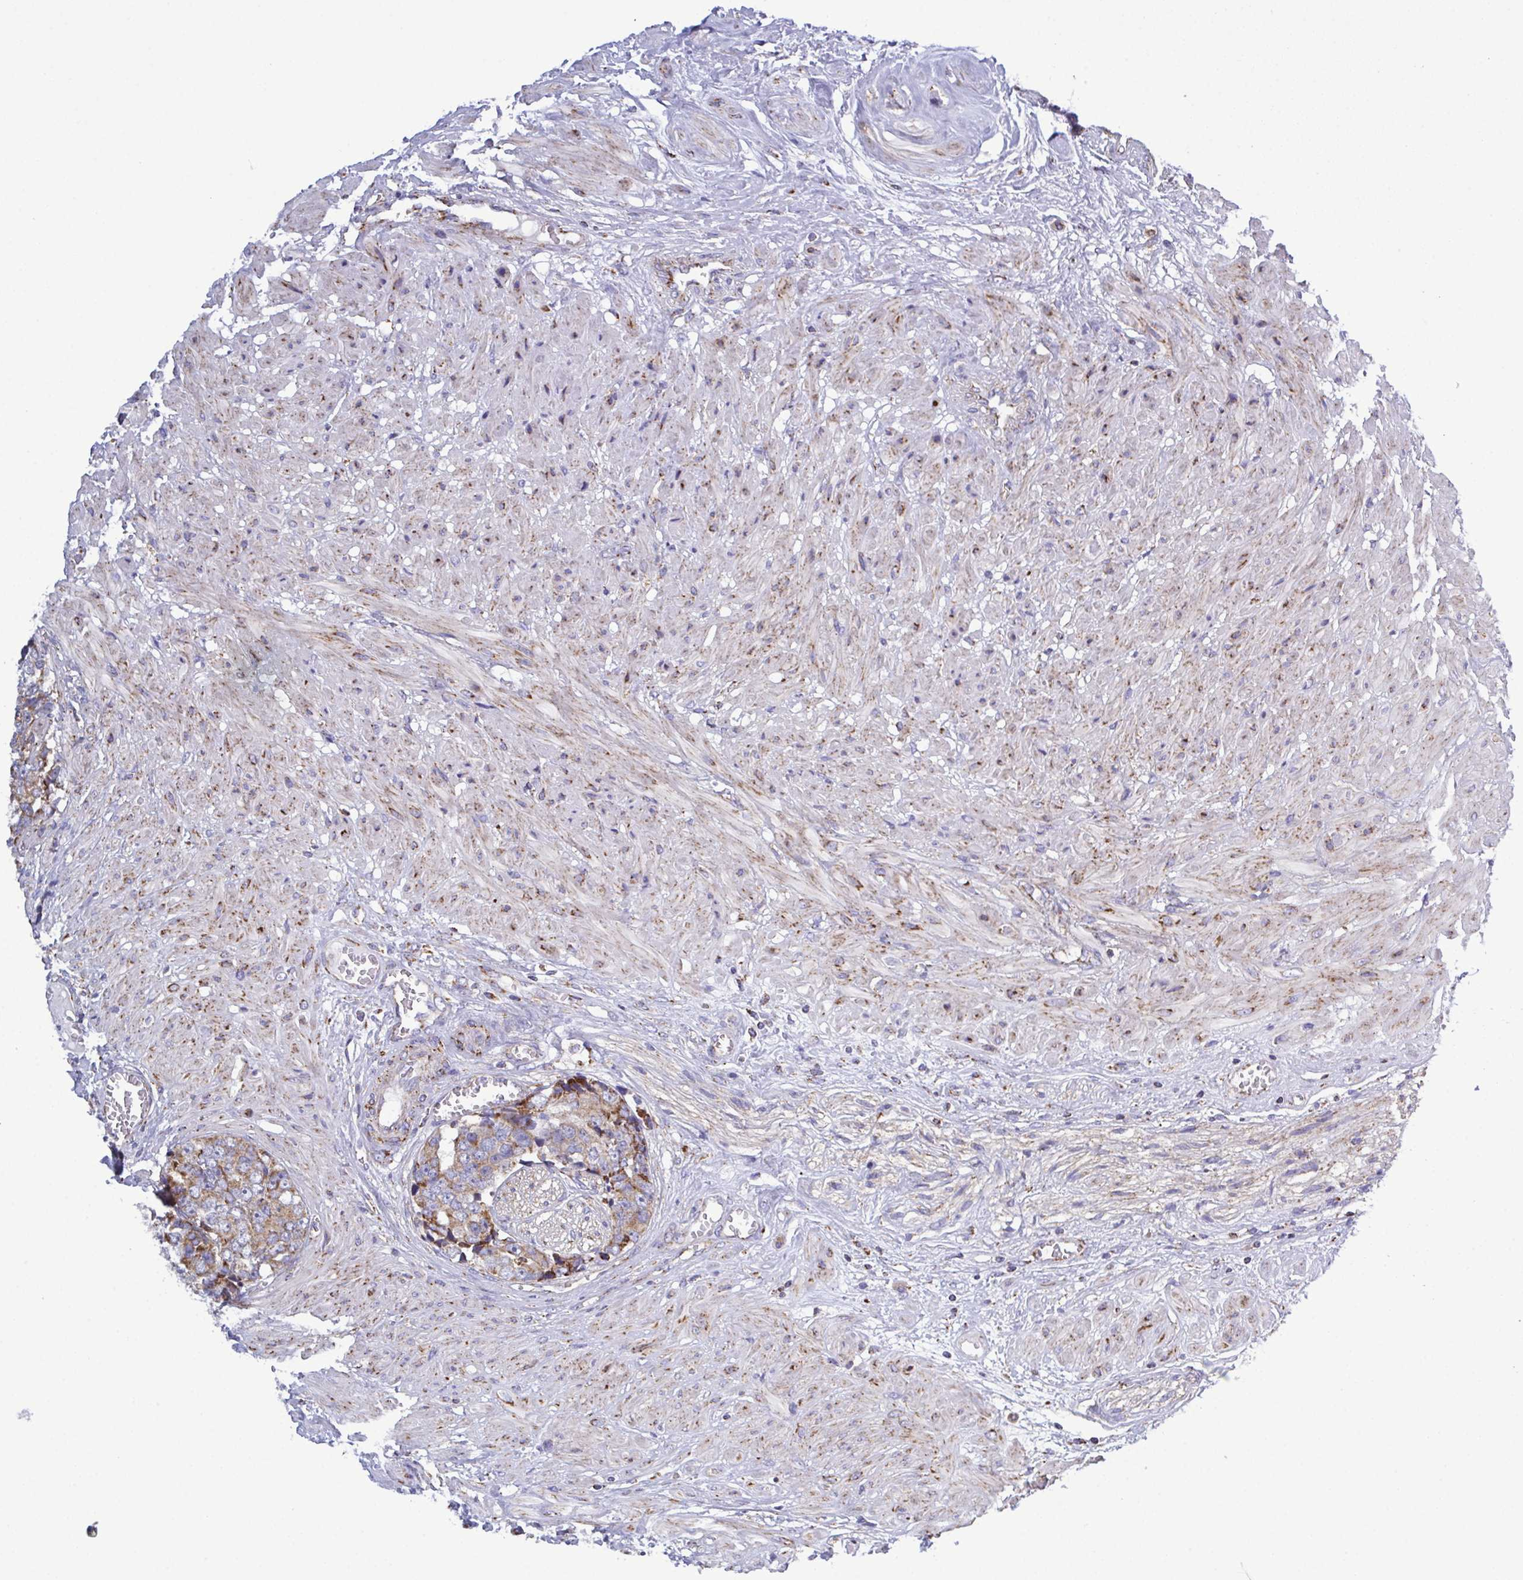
{"staining": {"intensity": "weak", "quantity": "25%-75%", "location": "cytoplasmic/membranous"}, "tissue": "prostate cancer", "cell_type": "Tumor cells", "image_type": "cancer", "snomed": [{"axis": "morphology", "description": "Adenocarcinoma, High grade"}, {"axis": "topography", "description": "Prostate"}], "caption": "Immunohistochemistry (DAB (3,3'-diaminobenzidine)) staining of adenocarcinoma (high-grade) (prostate) demonstrates weak cytoplasmic/membranous protein expression in approximately 25%-75% of tumor cells.", "gene": "CSDE1", "patient": {"sex": "male", "age": 71}}